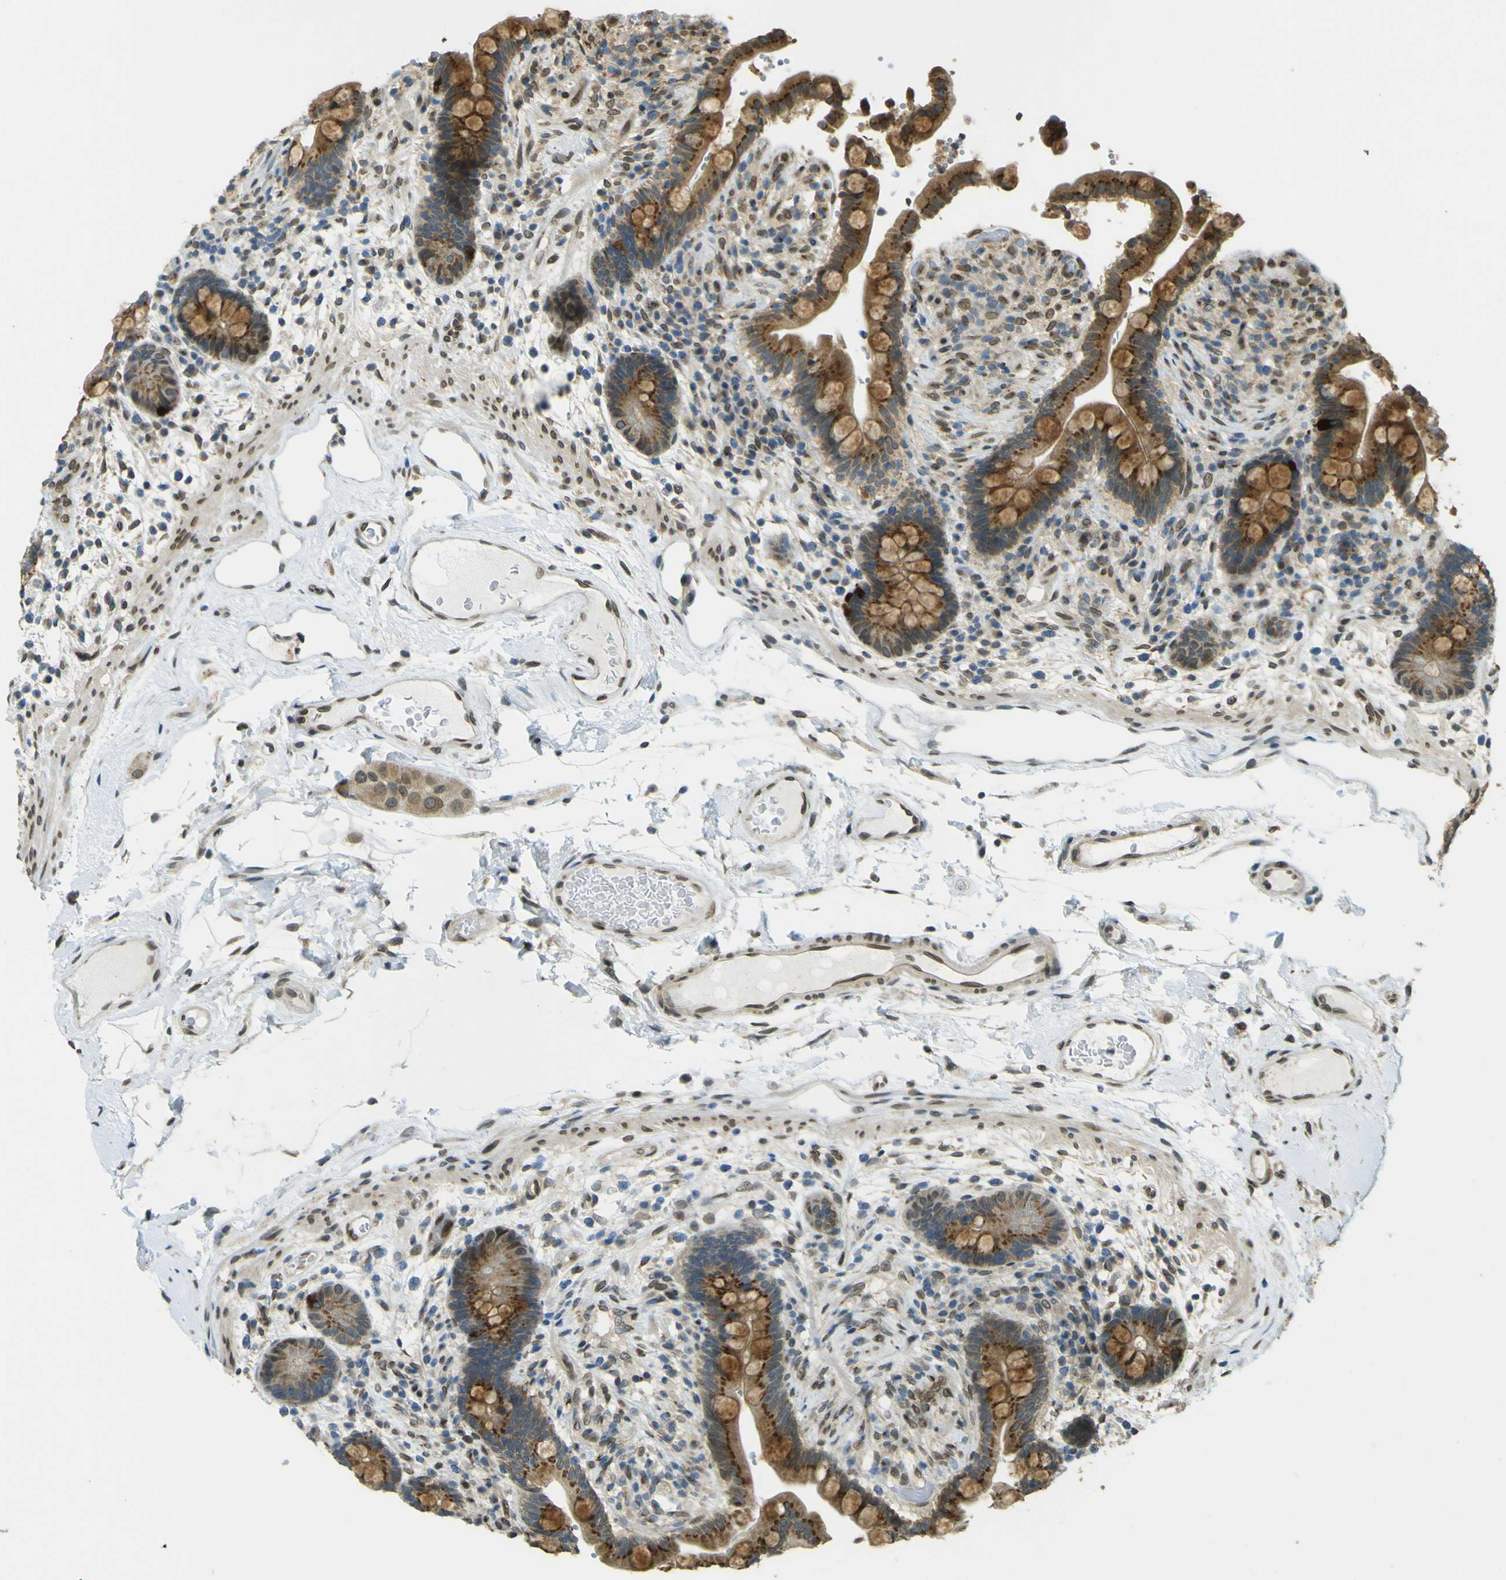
{"staining": {"intensity": "moderate", "quantity": ">75%", "location": "cytoplasmic/membranous,nuclear"}, "tissue": "colon", "cell_type": "Endothelial cells", "image_type": "normal", "snomed": [{"axis": "morphology", "description": "Normal tissue, NOS"}, {"axis": "topography", "description": "Colon"}], "caption": "The histopathology image demonstrates a brown stain indicating the presence of a protein in the cytoplasmic/membranous,nuclear of endothelial cells in colon.", "gene": "GALNT1", "patient": {"sex": "male", "age": 73}}